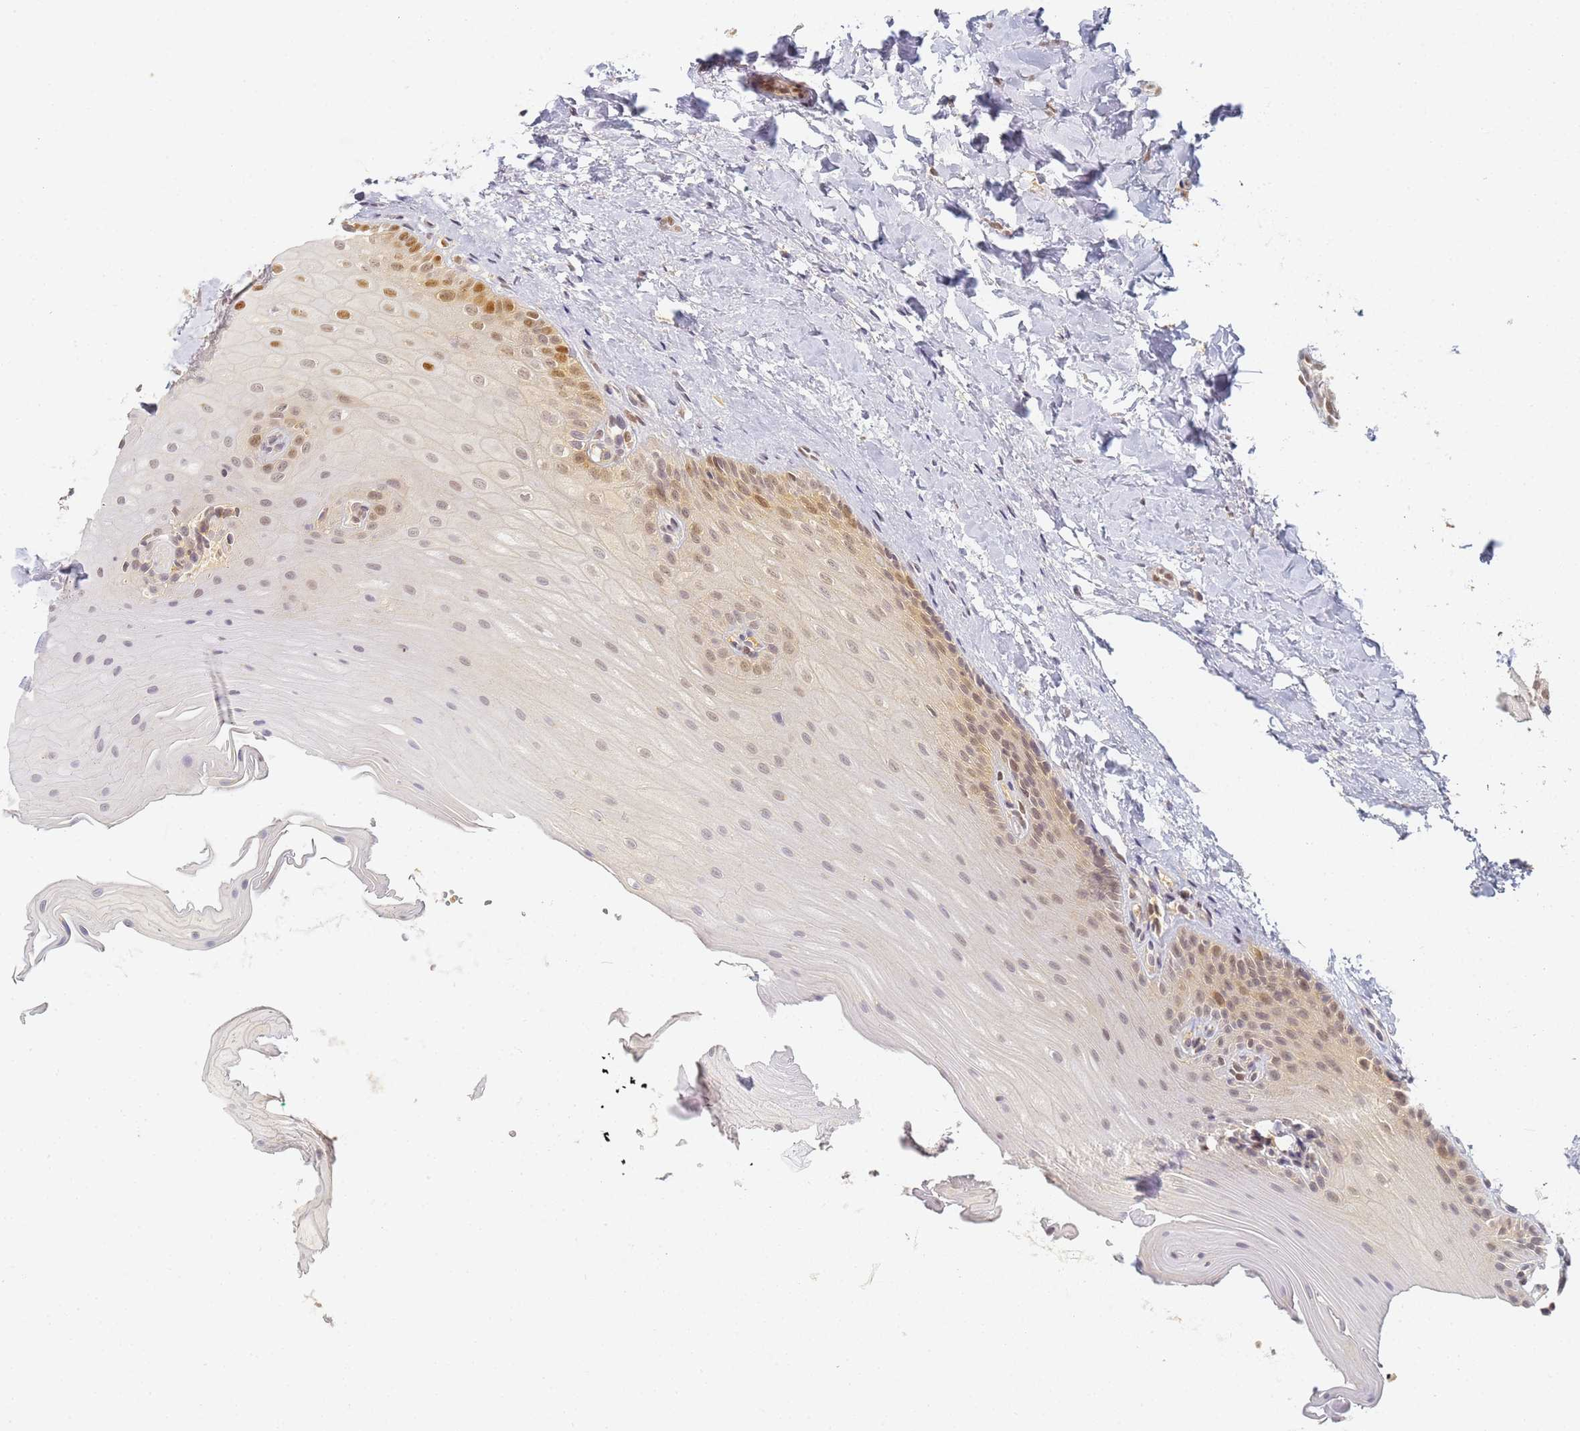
{"staining": {"intensity": "strong", "quantity": "25%-75%", "location": "nuclear"}, "tissue": "oral mucosa", "cell_type": "Squamous epithelial cells", "image_type": "normal", "snomed": [{"axis": "morphology", "description": "Normal tissue, NOS"}, {"axis": "topography", "description": "Oral tissue"}], "caption": "Approximately 25%-75% of squamous epithelial cells in normal human oral mucosa demonstrate strong nuclear protein staining as visualized by brown immunohistochemical staining.", "gene": "HMCES", "patient": {"sex": "female", "age": 67}}